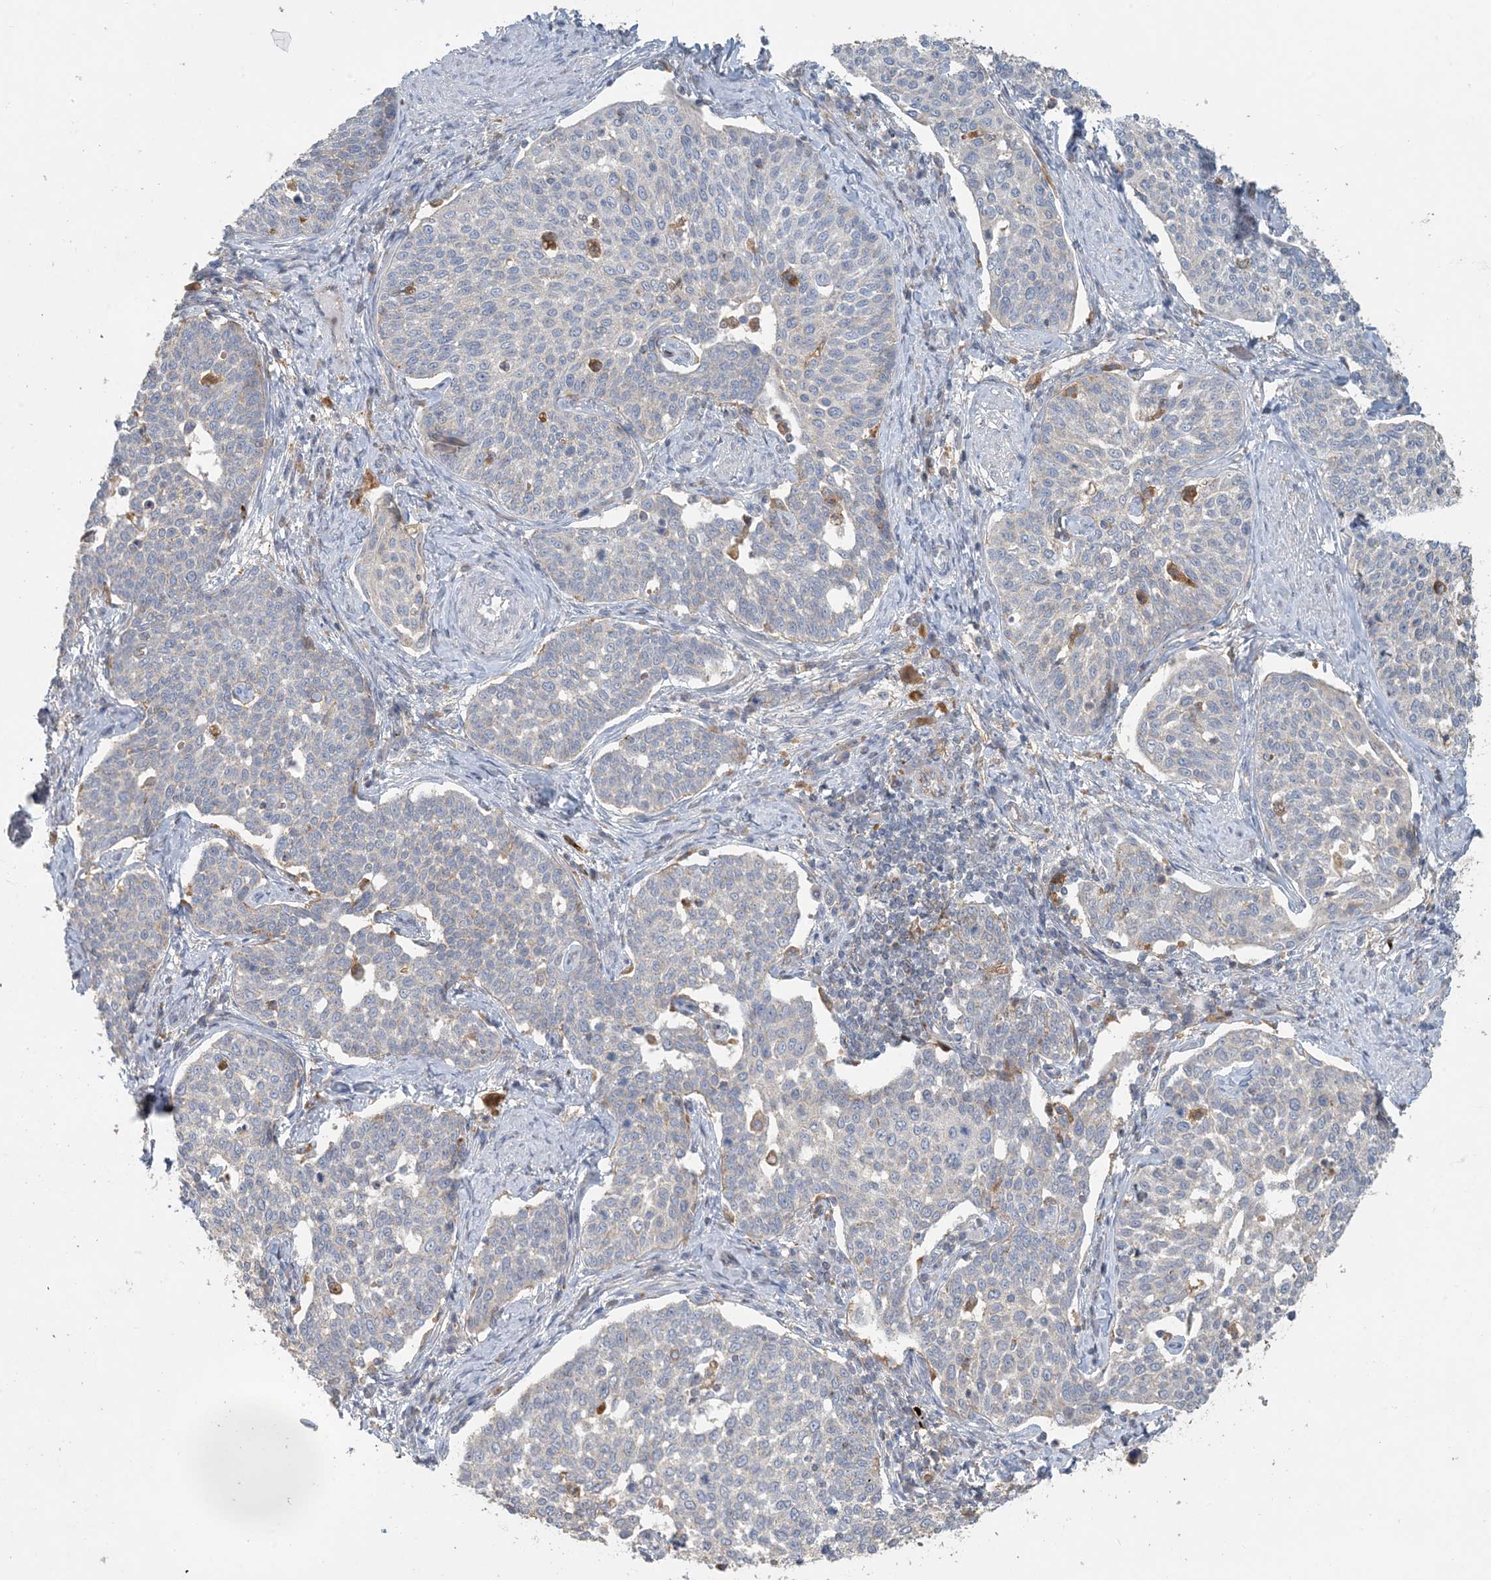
{"staining": {"intensity": "negative", "quantity": "none", "location": "none"}, "tissue": "cervical cancer", "cell_type": "Tumor cells", "image_type": "cancer", "snomed": [{"axis": "morphology", "description": "Squamous cell carcinoma, NOS"}, {"axis": "topography", "description": "Cervix"}], "caption": "Tumor cells show no significant positivity in cervical squamous cell carcinoma. The staining is performed using DAB brown chromogen with nuclei counter-stained in using hematoxylin.", "gene": "SPPL2A", "patient": {"sex": "female", "age": 34}}